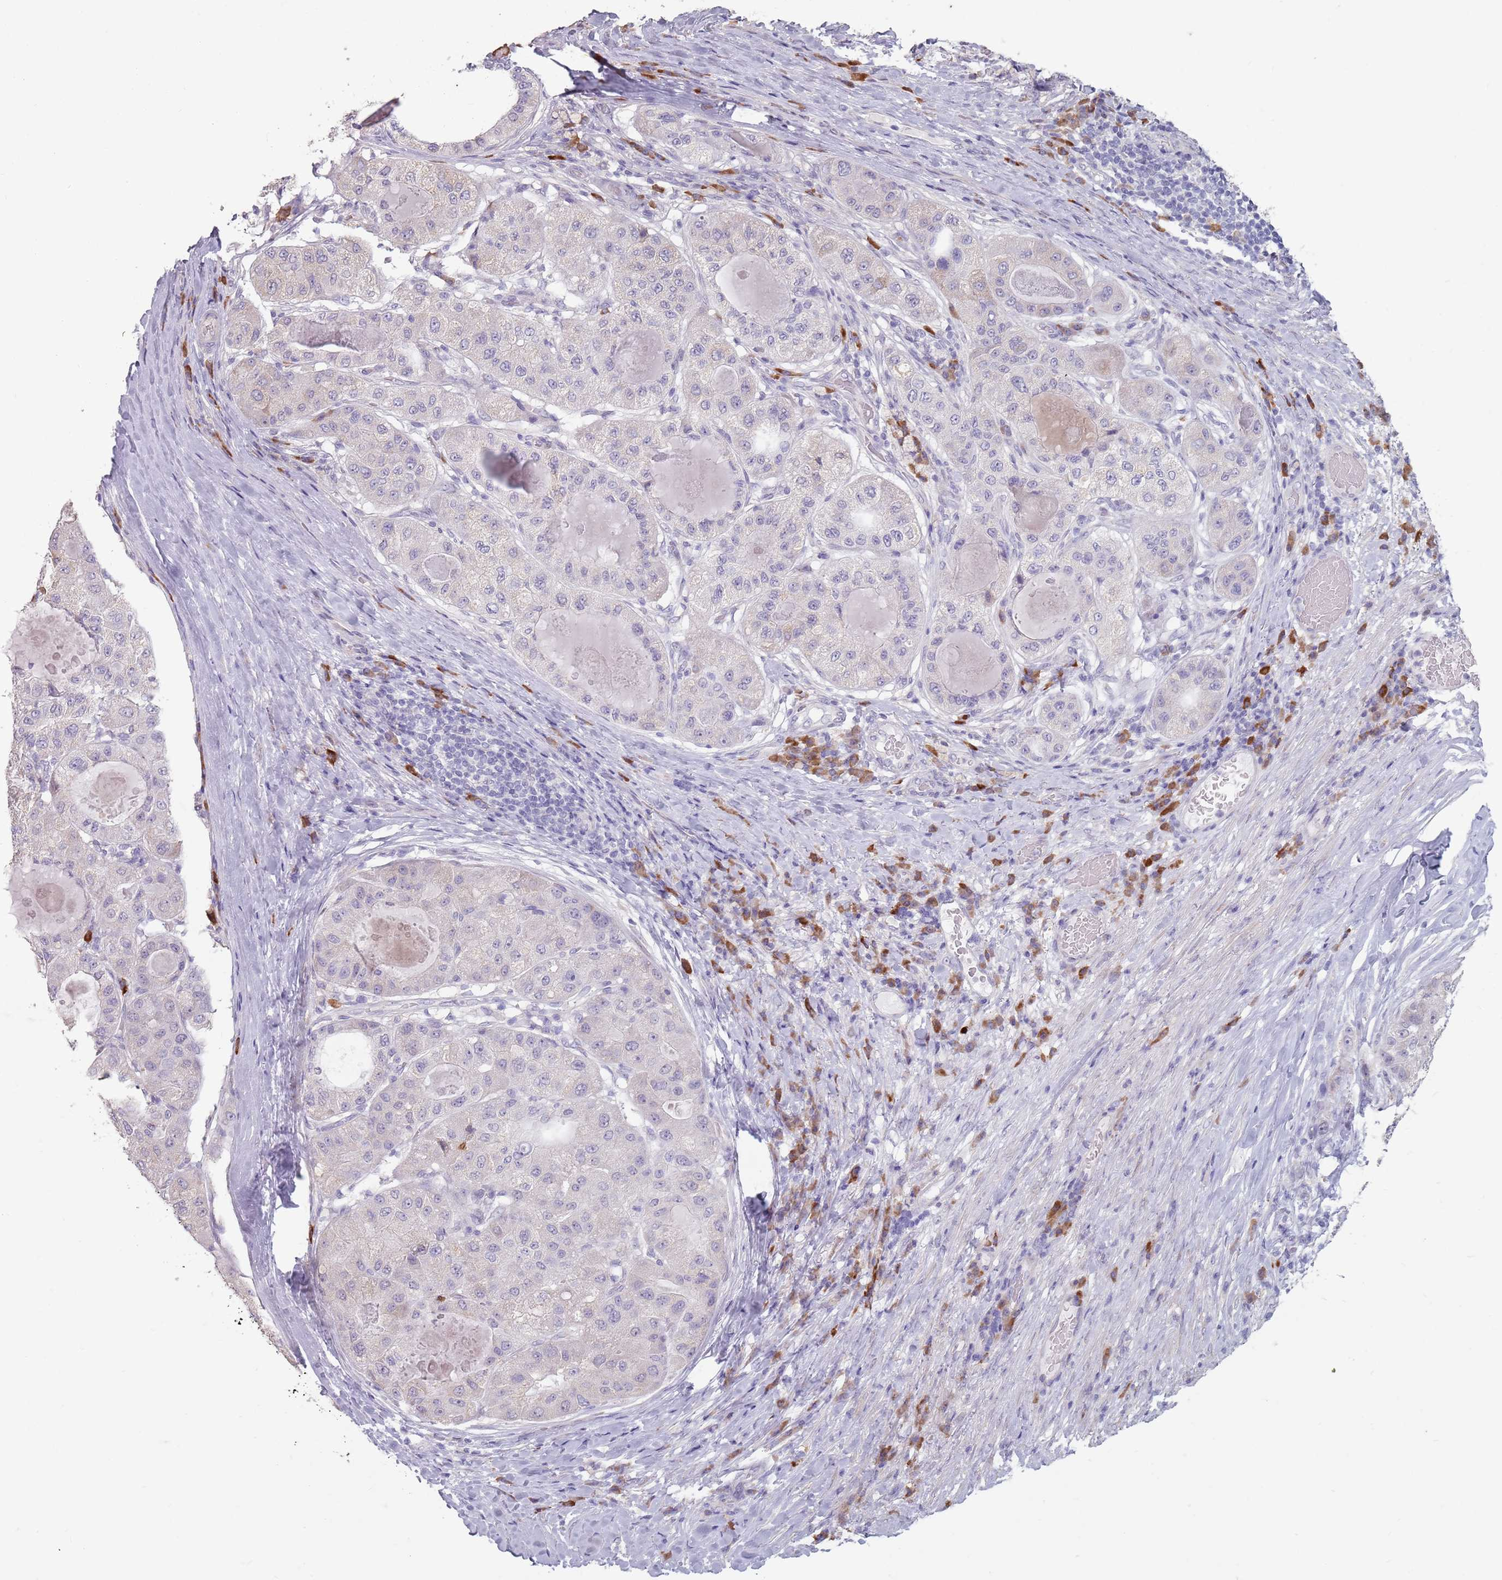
{"staining": {"intensity": "negative", "quantity": "none", "location": "none"}, "tissue": "liver cancer", "cell_type": "Tumor cells", "image_type": "cancer", "snomed": [{"axis": "morphology", "description": "Carcinoma, Hepatocellular, NOS"}, {"axis": "topography", "description": "Liver"}], "caption": "A micrograph of human liver cancer (hepatocellular carcinoma) is negative for staining in tumor cells.", "gene": "DXO", "patient": {"sex": "male", "age": 80}}